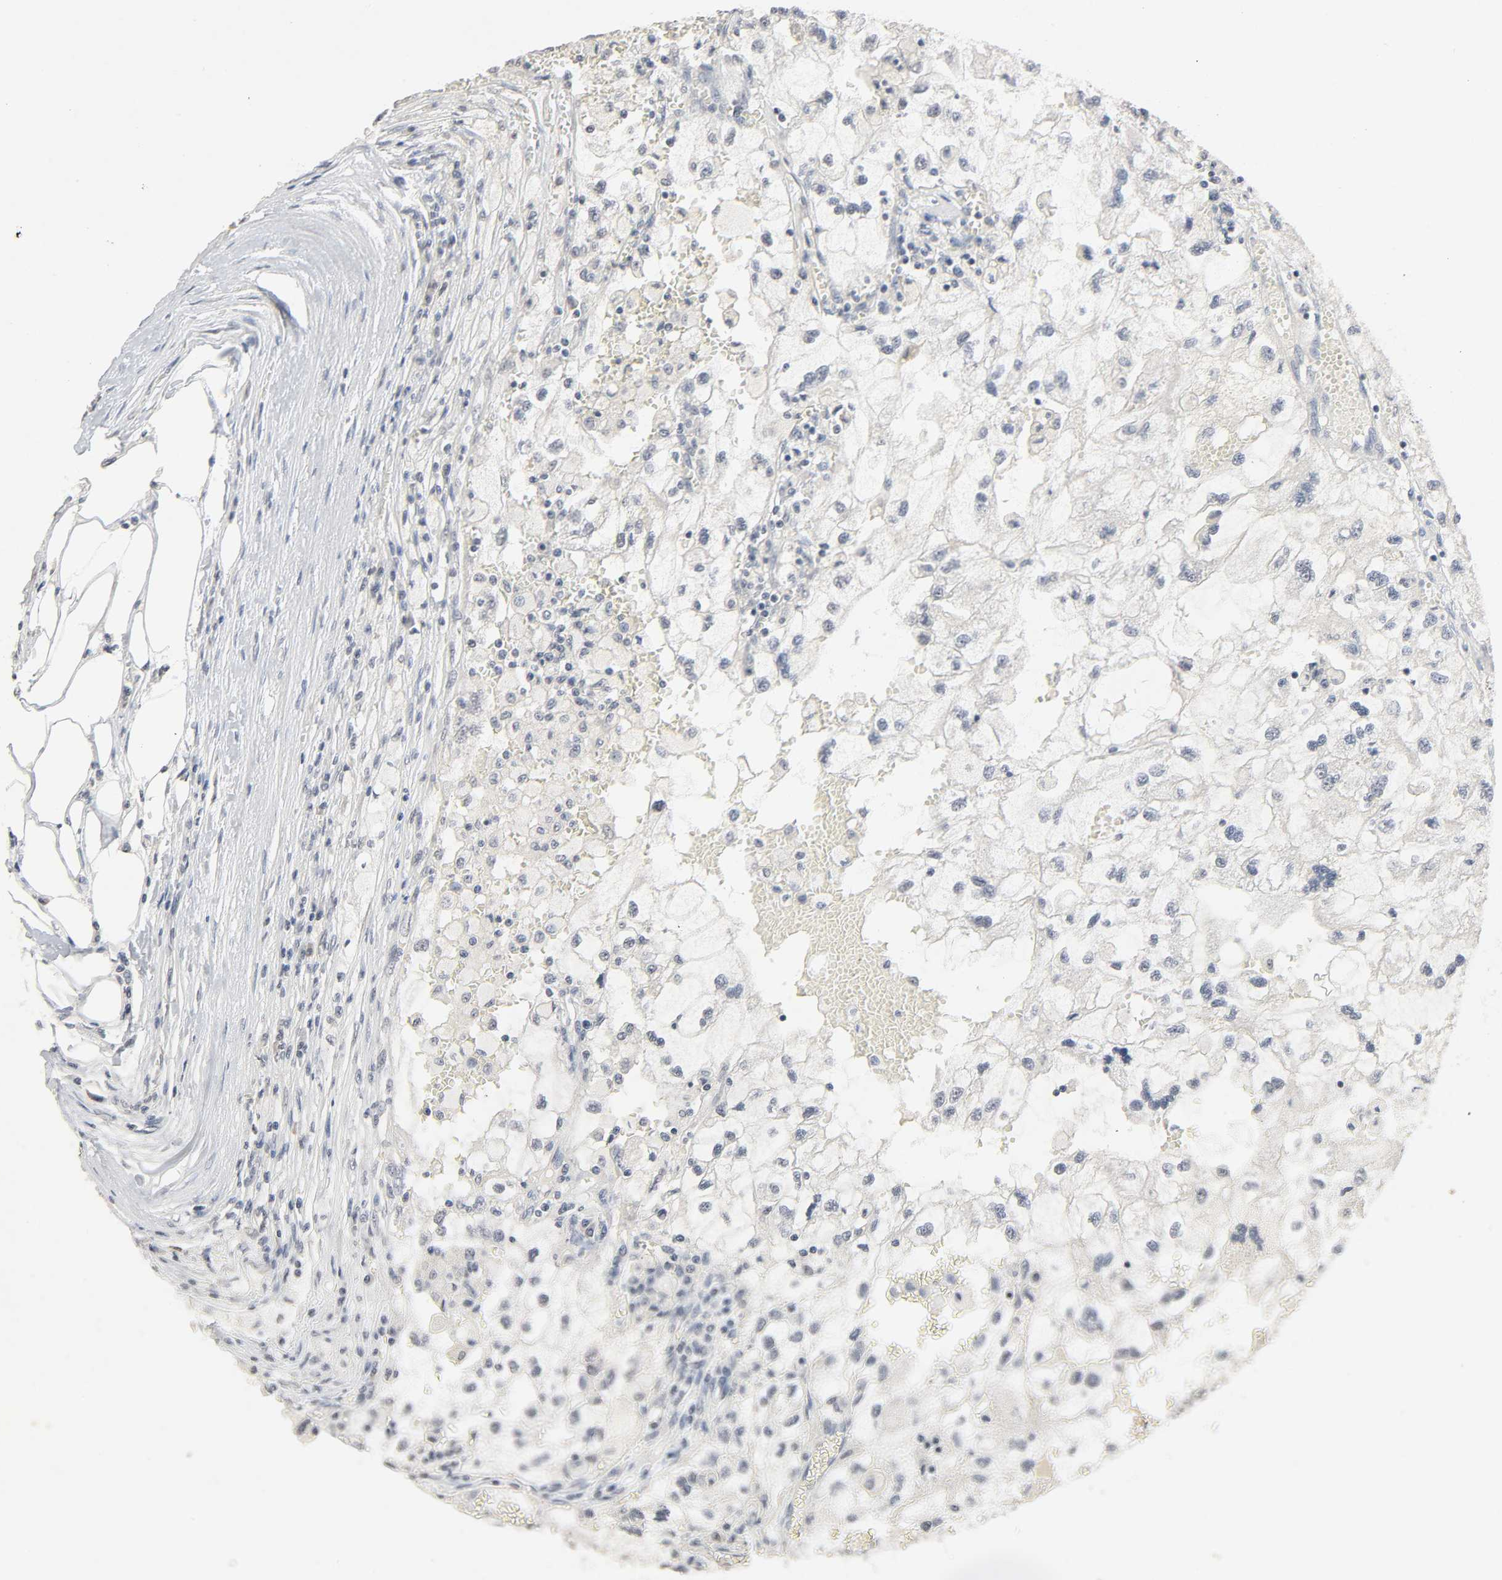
{"staining": {"intensity": "negative", "quantity": "none", "location": "none"}, "tissue": "renal cancer", "cell_type": "Tumor cells", "image_type": "cancer", "snomed": [{"axis": "morphology", "description": "Normal tissue, NOS"}, {"axis": "morphology", "description": "Adenocarcinoma, NOS"}, {"axis": "topography", "description": "Kidney"}], "caption": "Immunohistochemical staining of renal cancer exhibits no significant expression in tumor cells.", "gene": "MAPKAPK5", "patient": {"sex": "male", "age": 71}}